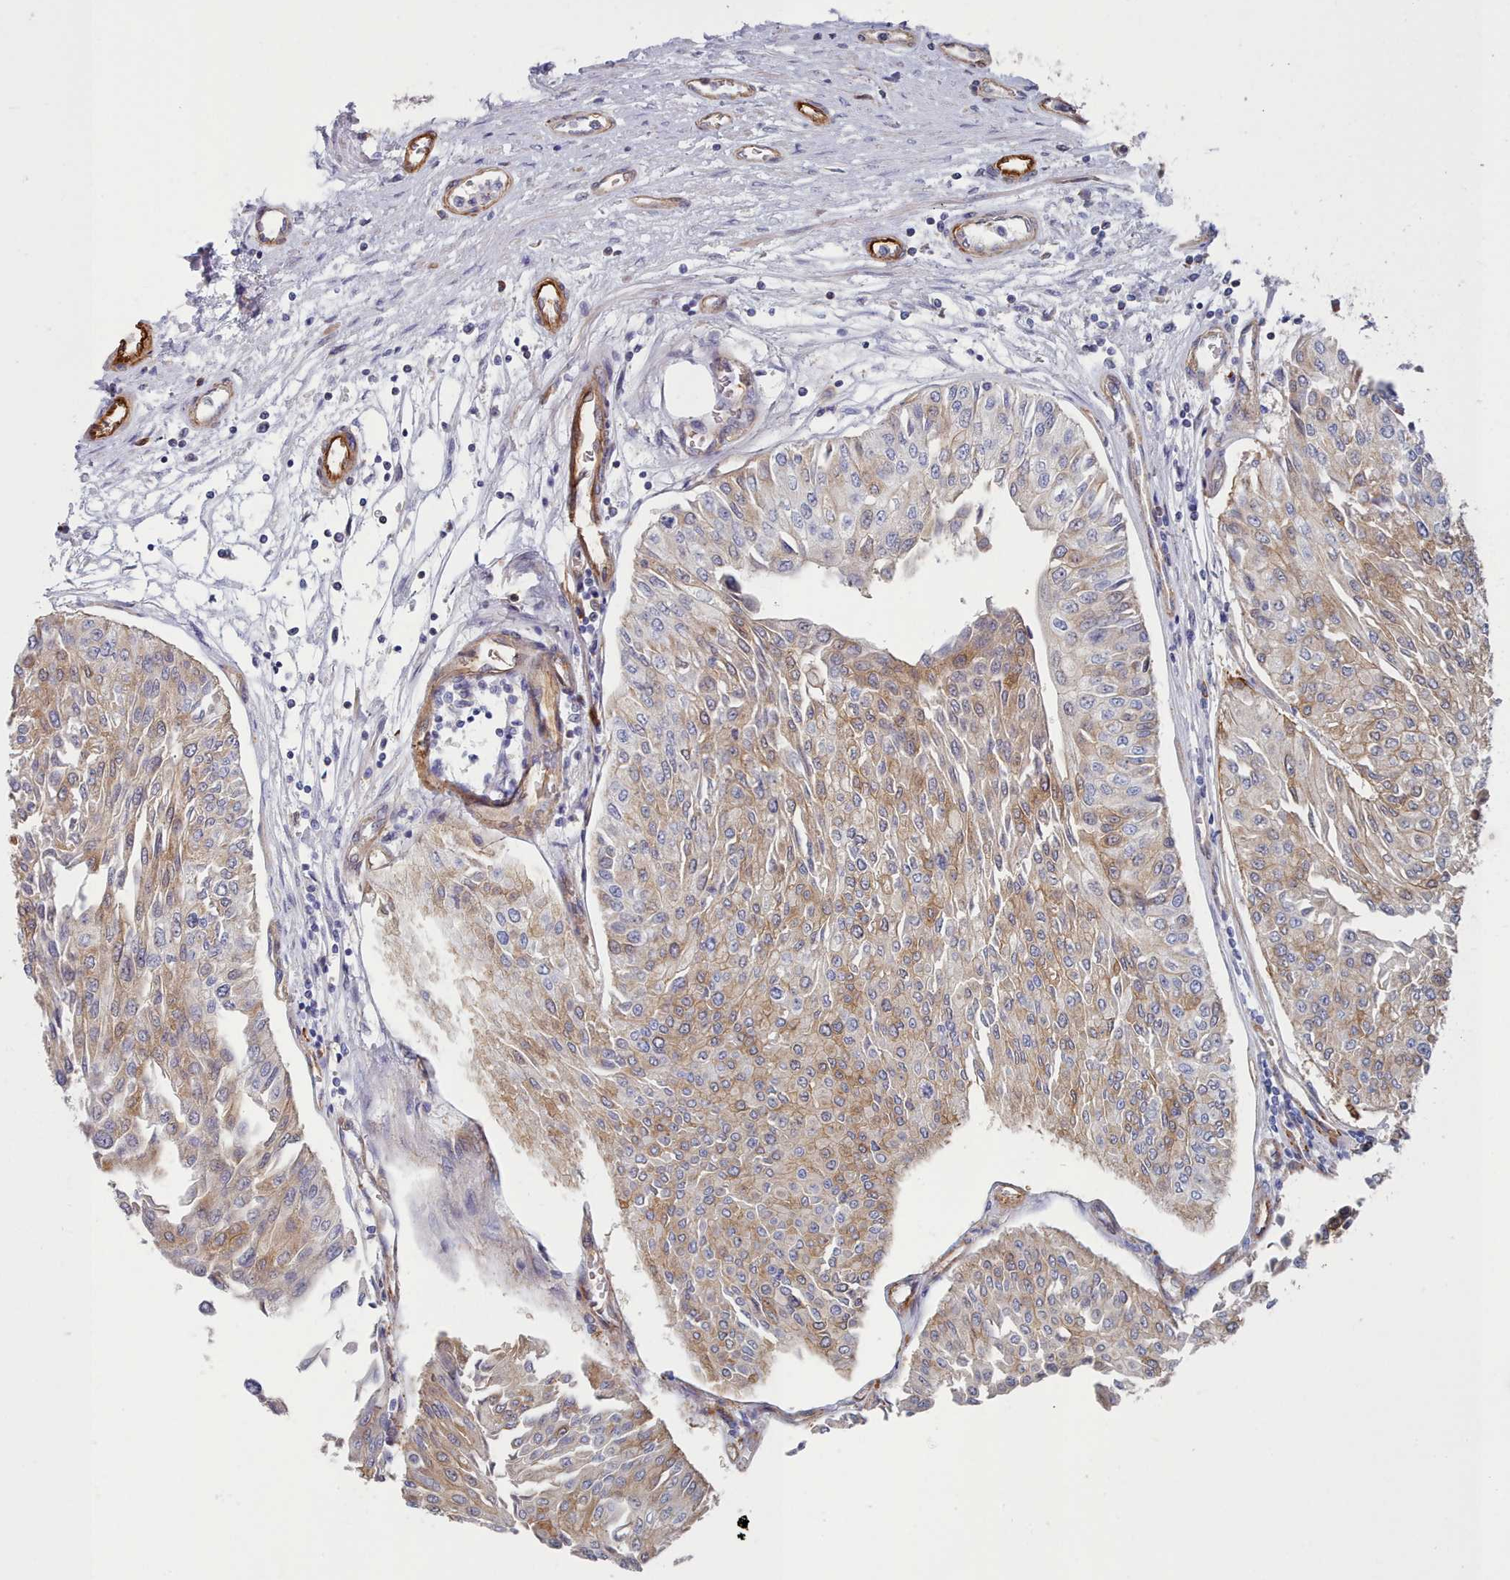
{"staining": {"intensity": "moderate", "quantity": ">75%", "location": "cytoplasmic/membranous"}, "tissue": "urothelial cancer", "cell_type": "Tumor cells", "image_type": "cancer", "snomed": [{"axis": "morphology", "description": "Urothelial carcinoma, Low grade"}, {"axis": "topography", "description": "Urinary bladder"}], "caption": "This image exhibits IHC staining of human urothelial carcinoma (low-grade), with medium moderate cytoplasmic/membranous staining in approximately >75% of tumor cells.", "gene": "G6PC1", "patient": {"sex": "male", "age": 67}}